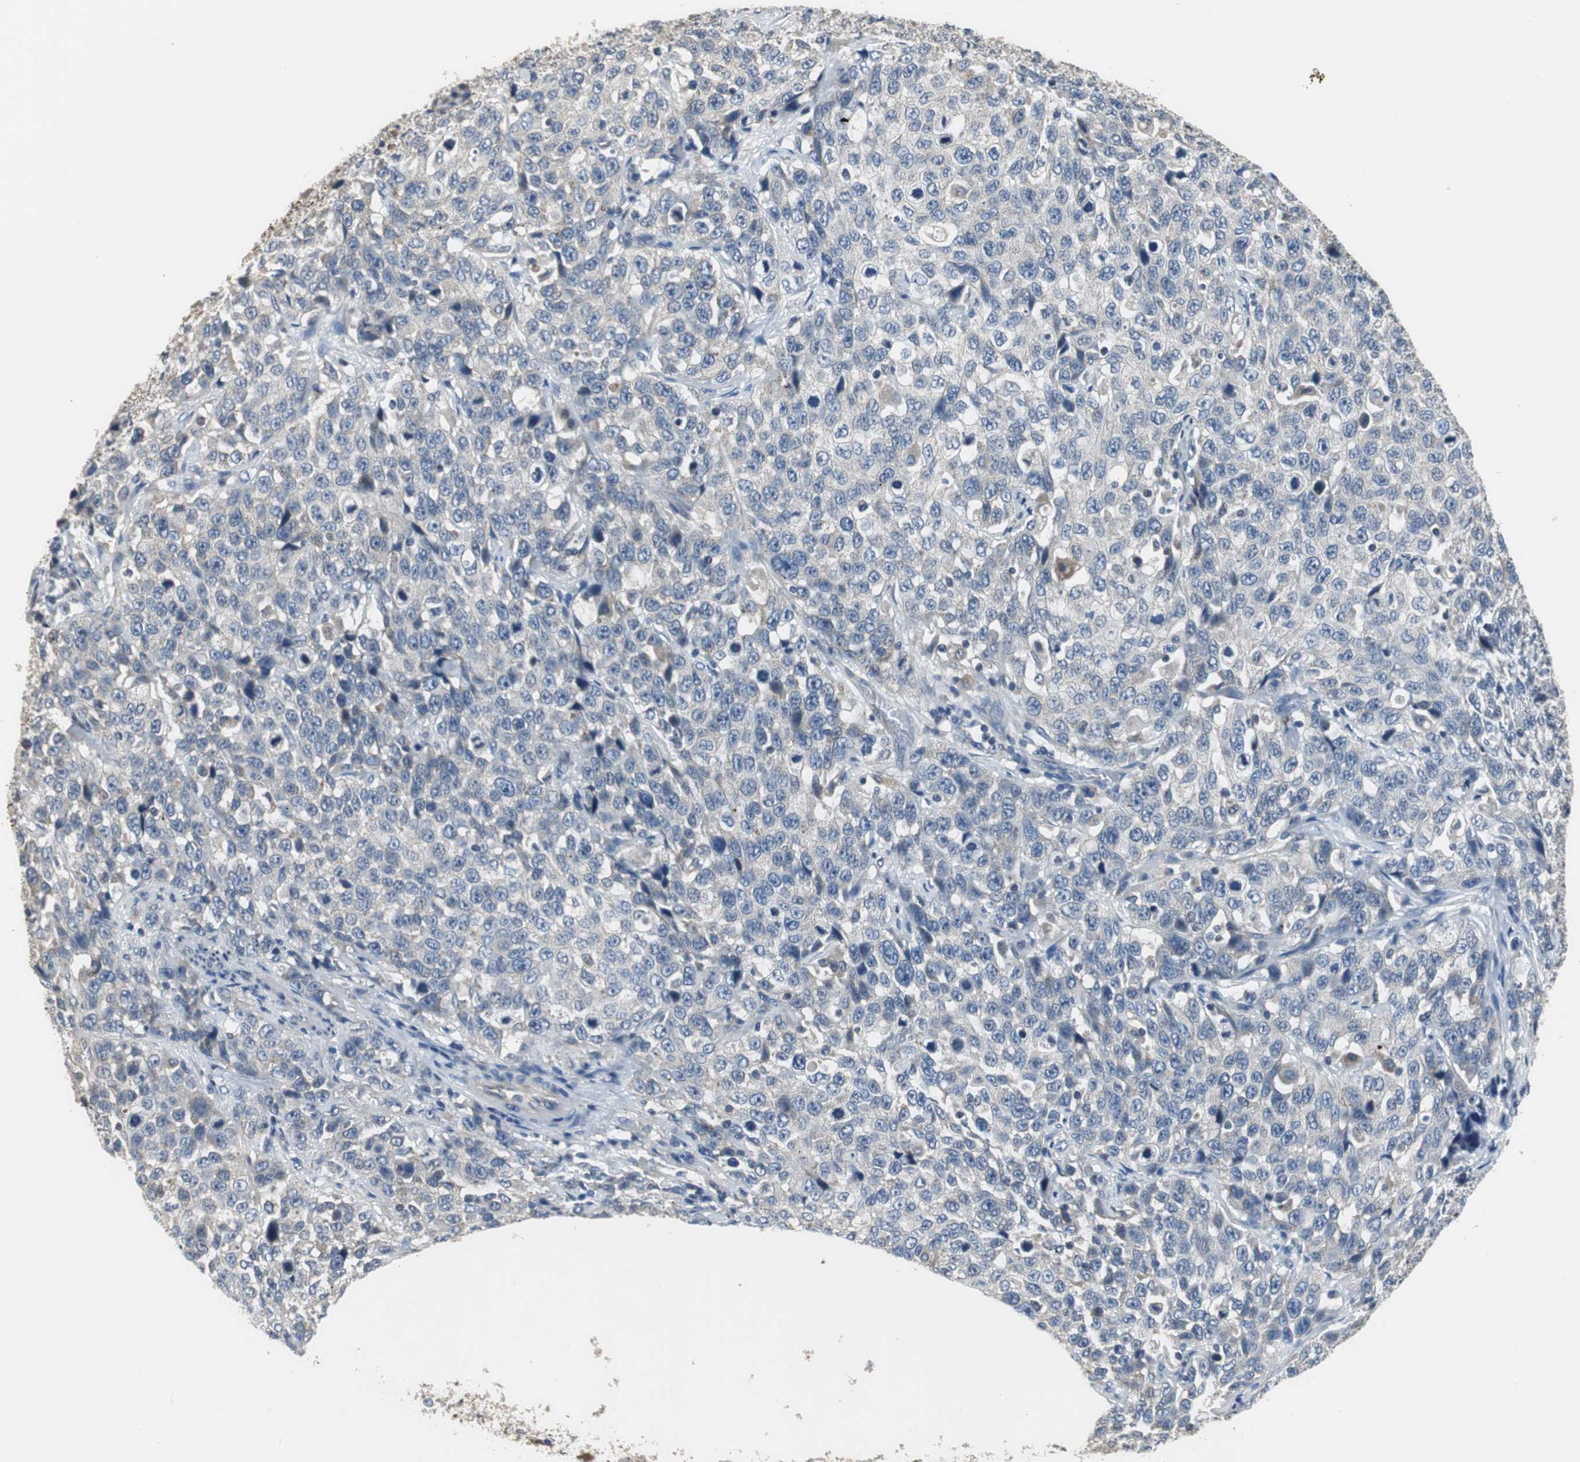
{"staining": {"intensity": "negative", "quantity": "none", "location": "none"}, "tissue": "stomach cancer", "cell_type": "Tumor cells", "image_type": "cancer", "snomed": [{"axis": "morphology", "description": "Normal tissue, NOS"}, {"axis": "morphology", "description": "Adenocarcinoma, NOS"}, {"axis": "topography", "description": "Stomach"}], "caption": "A histopathology image of stomach adenocarcinoma stained for a protein shows no brown staining in tumor cells.", "gene": "MTIF2", "patient": {"sex": "male", "age": 48}}